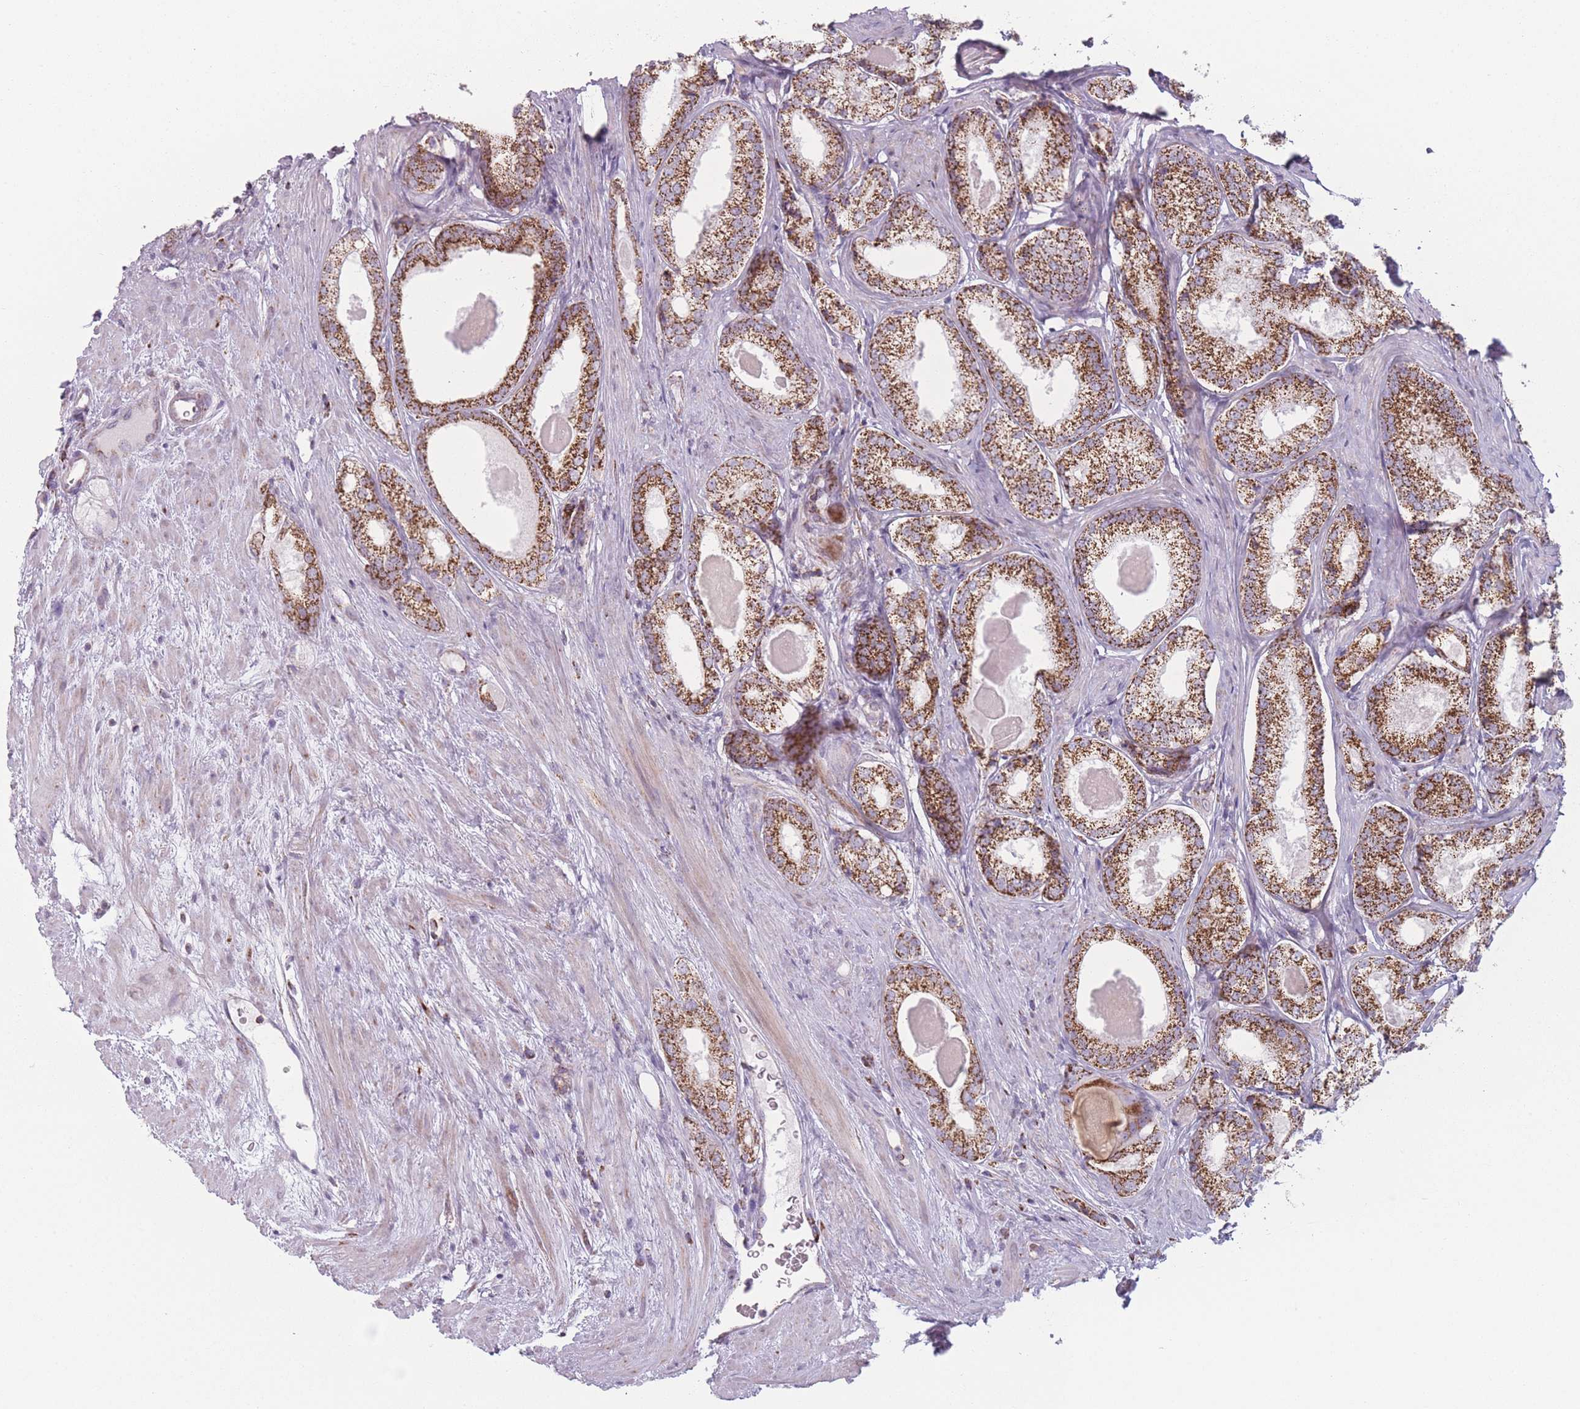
{"staining": {"intensity": "strong", "quantity": ">75%", "location": "cytoplasmic/membranous"}, "tissue": "prostate cancer", "cell_type": "Tumor cells", "image_type": "cancer", "snomed": [{"axis": "morphology", "description": "Adenocarcinoma, Low grade"}, {"axis": "topography", "description": "Prostate"}], "caption": "Immunohistochemical staining of prostate low-grade adenocarcinoma reveals strong cytoplasmic/membranous protein expression in approximately >75% of tumor cells.", "gene": "DCHS1", "patient": {"sex": "male", "age": 68}}